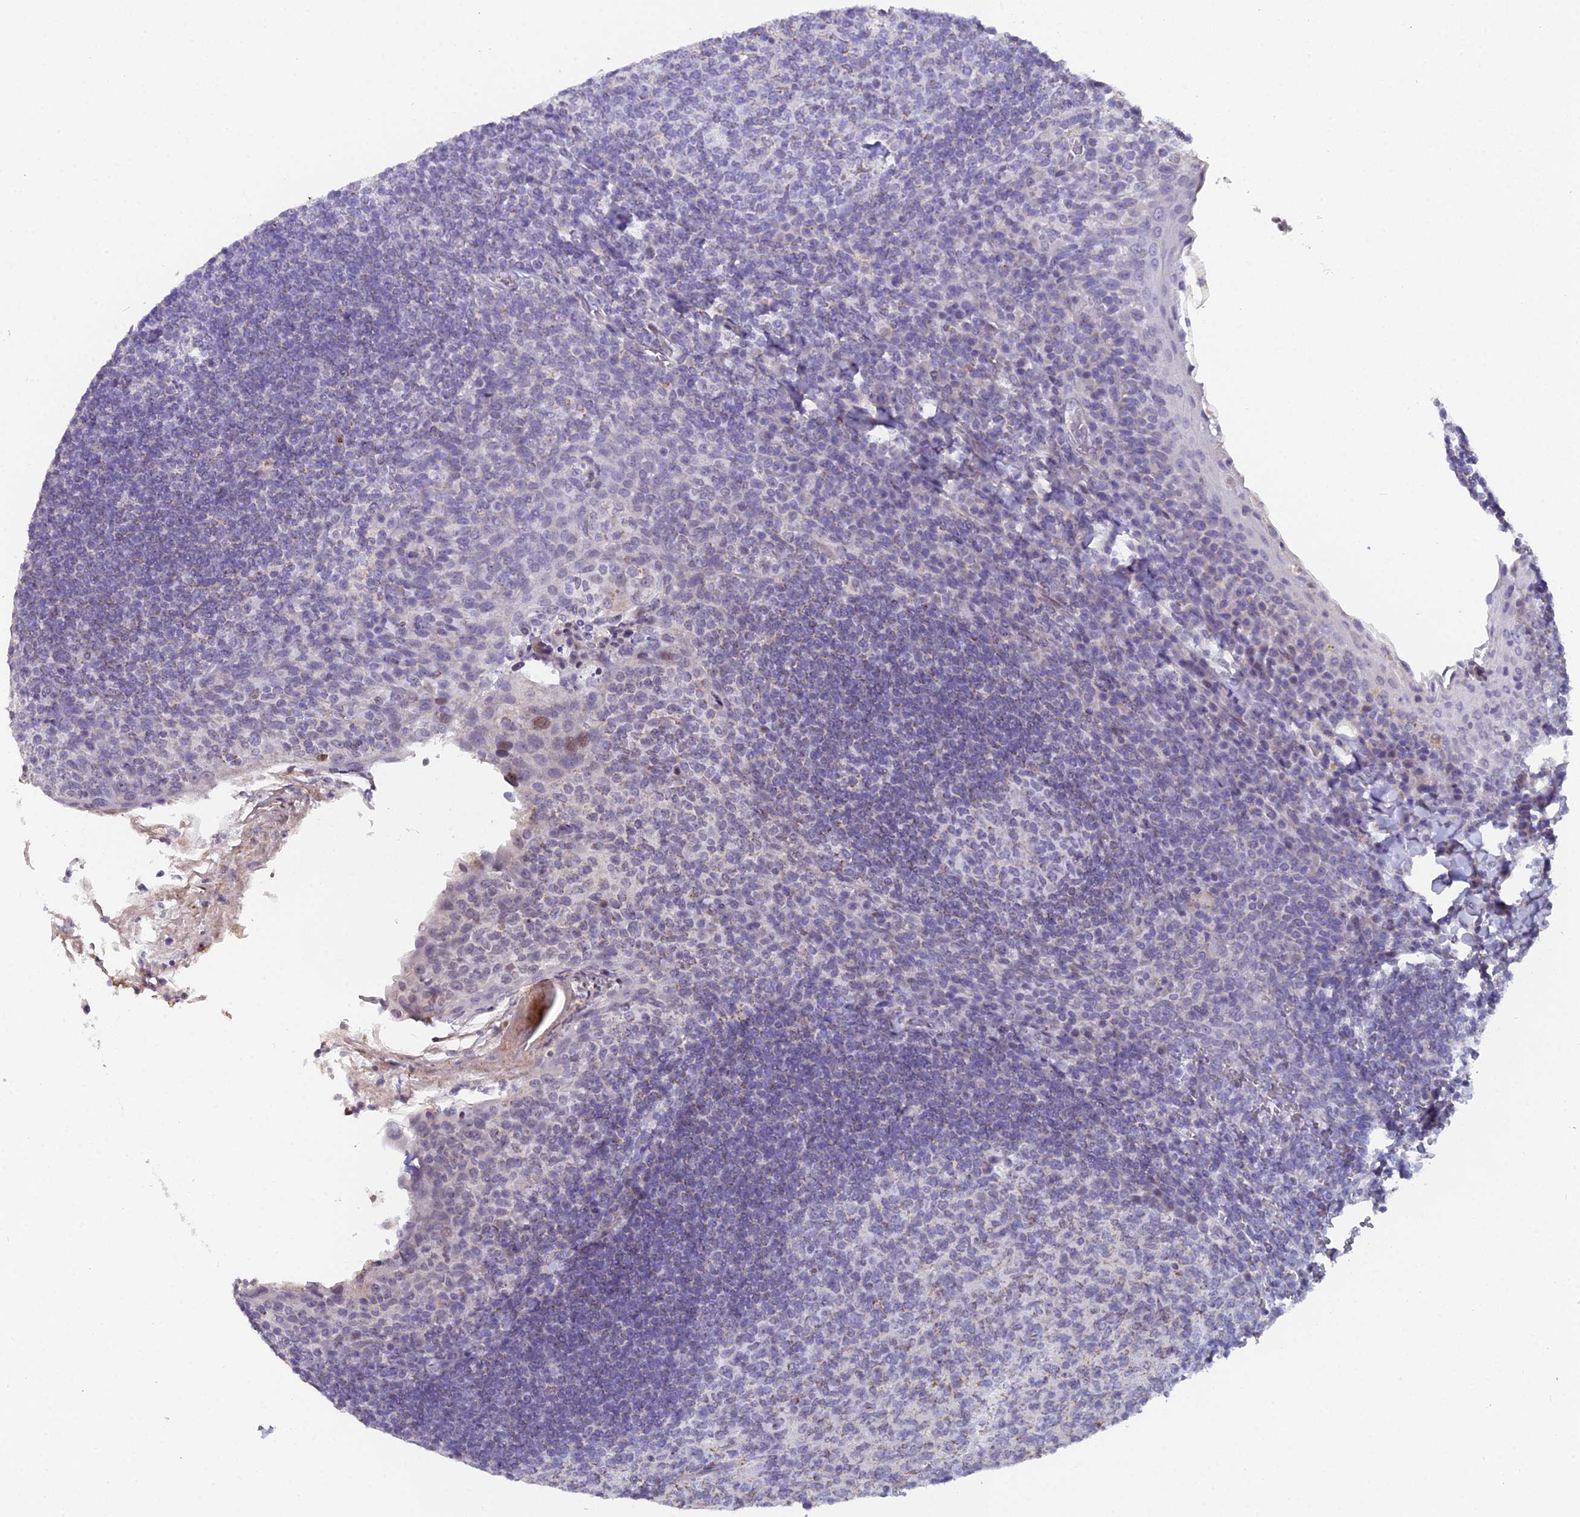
{"staining": {"intensity": "weak", "quantity": "<25%", "location": "nuclear"}, "tissue": "tonsil", "cell_type": "Germinal center cells", "image_type": "normal", "snomed": [{"axis": "morphology", "description": "Normal tissue, NOS"}, {"axis": "topography", "description": "Tonsil"}], "caption": "A micrograph of tonsil stained for a protein displays no brown staining in germinal center cells.", "gene": "XKR9", "patient": {"sex": "female", "age": 10}}